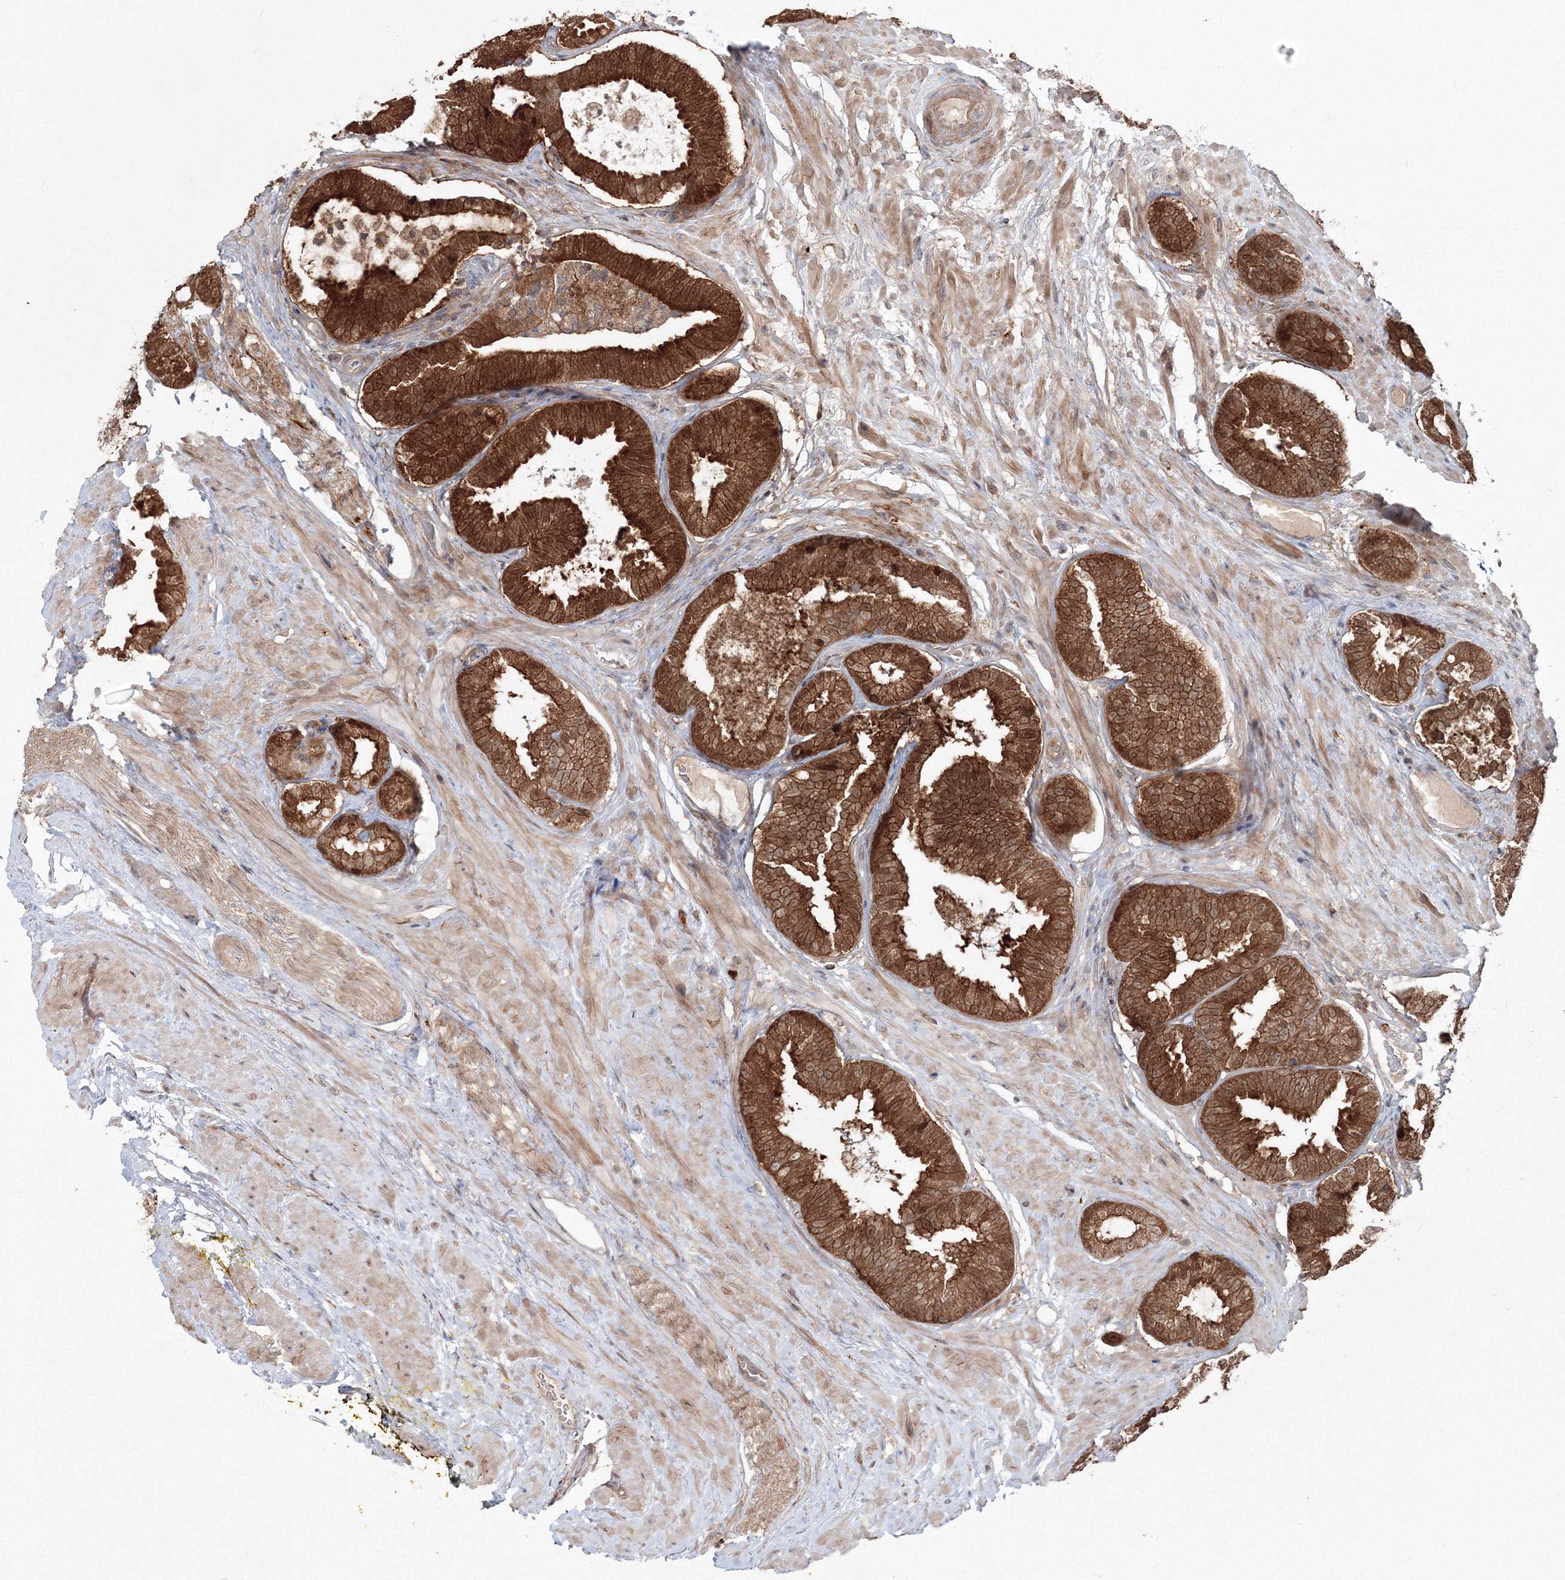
{"staining": {"intensity": "strong", "quantity": ">75%", "location": "cytoplasmic/membranous"}, "tissue": "prostate cancer", "cell_type": "Tumor cells", "image_type": "cancer", "snomed": [{"axis": "morphology", "description": "Adenocarcinoma, Low grade"}, {"axis": "topography", "description": "Prostate"}], "caption": "The image displays staining of low-grade adenocarcinoma (prostate), revealing strong cytoplasmic/membranous protein expression (brown color) within tumor cells.", "gene": "MKRN2", "patient": {"sex": "male", "age": 71}}